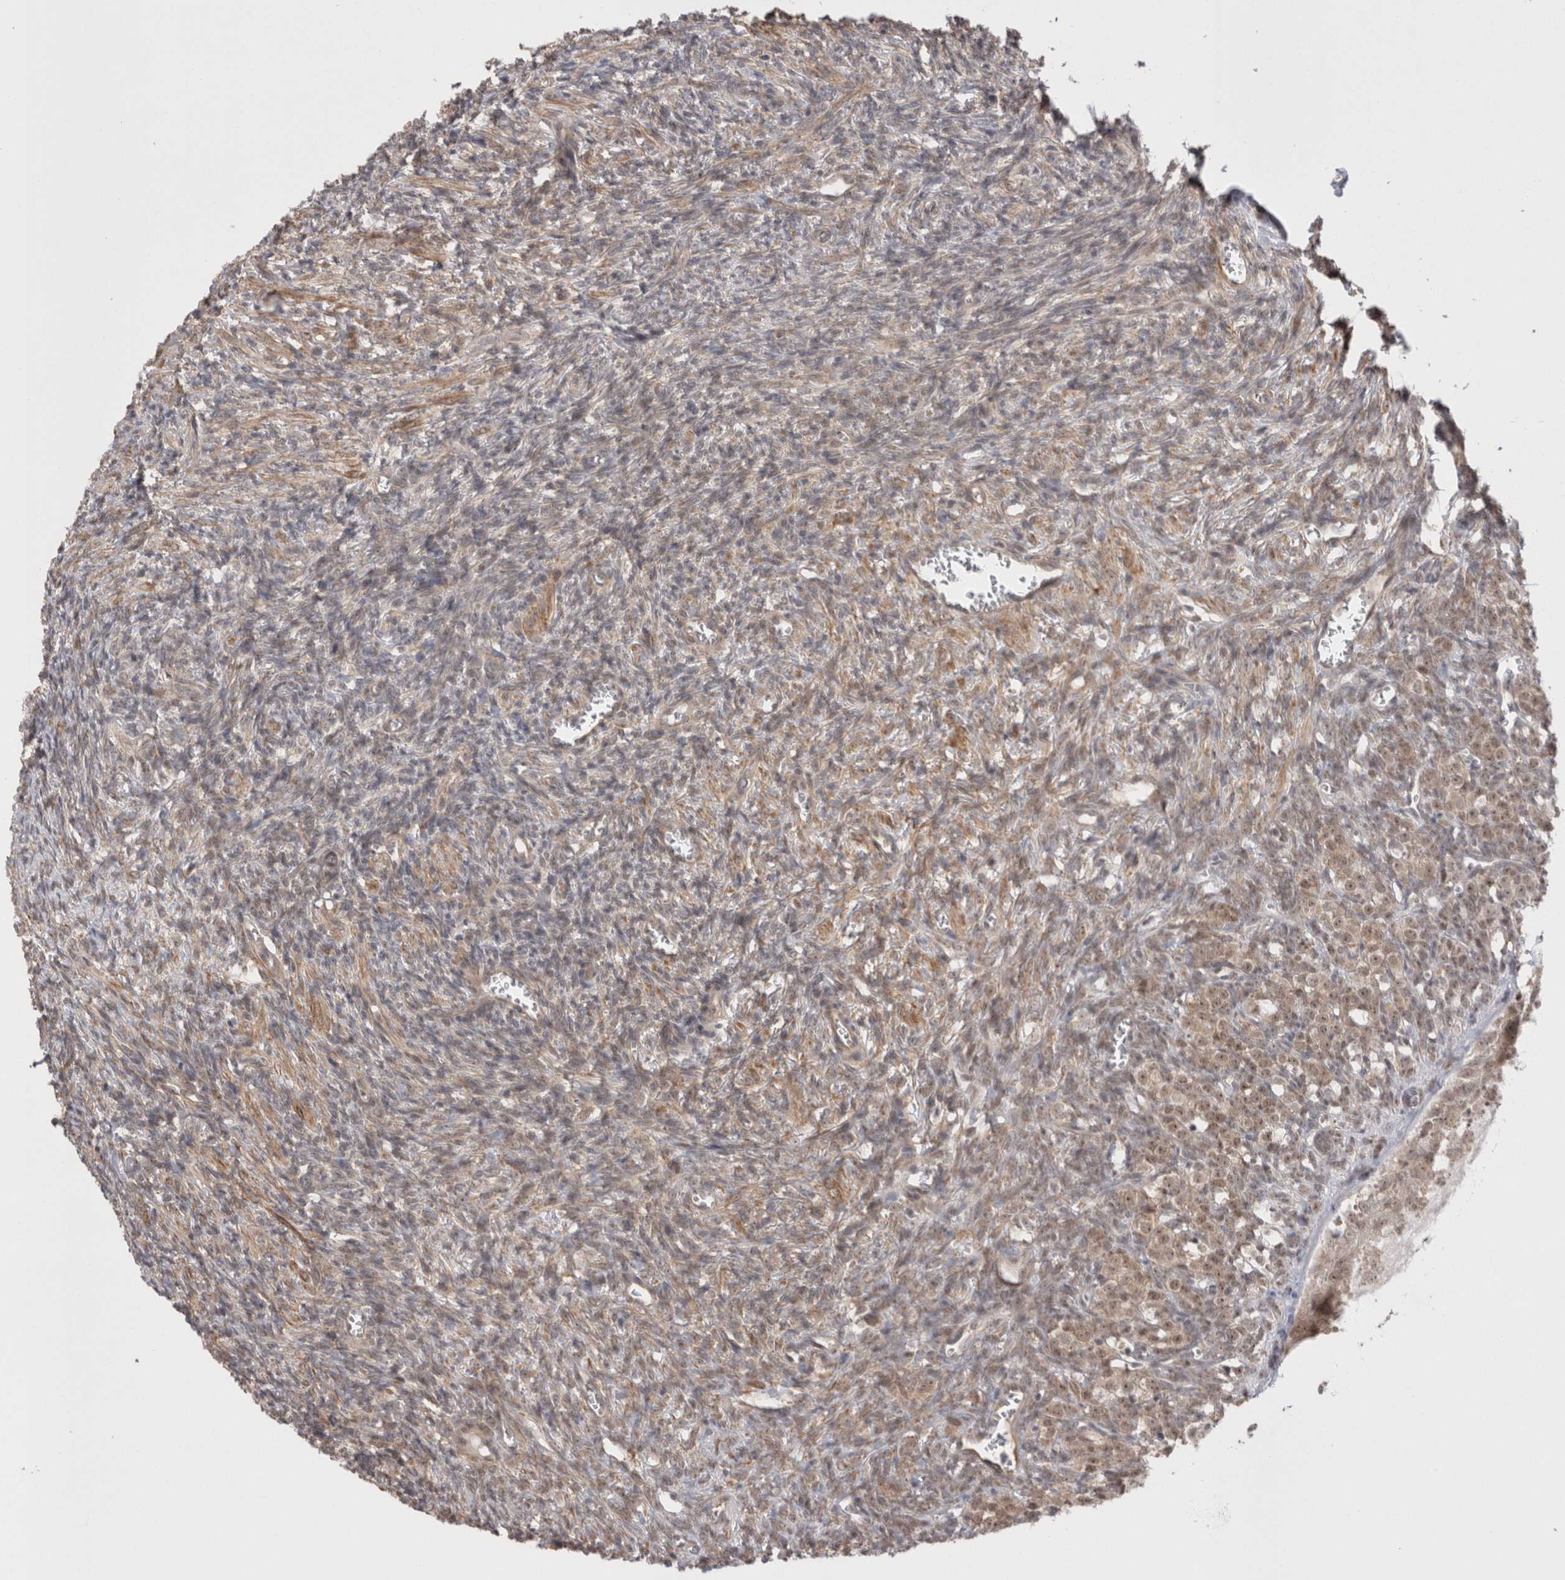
{"staining": {"intensity": "weak", "quantity": "25%-75%", "location": "cytoplasmic/membranous,nuclear"}, "tissue": "ovary", "cell_type": "Ovarian stroma cells", "image_type": "normal", "snomed": [{"axis": "morphology", "description": "Normal tissue, NOS"}, {"axis": "topography", "description": "Ovary"}], "caption": "Brown immunohistochemical staining in benign ovary displays weak cytoplasmic/membranous,nuclear staining in approximately 25%-75% of ovarian stroma cells.", "gene": "EXOSC4", "patient": {"sex": "female", "age": 27}}